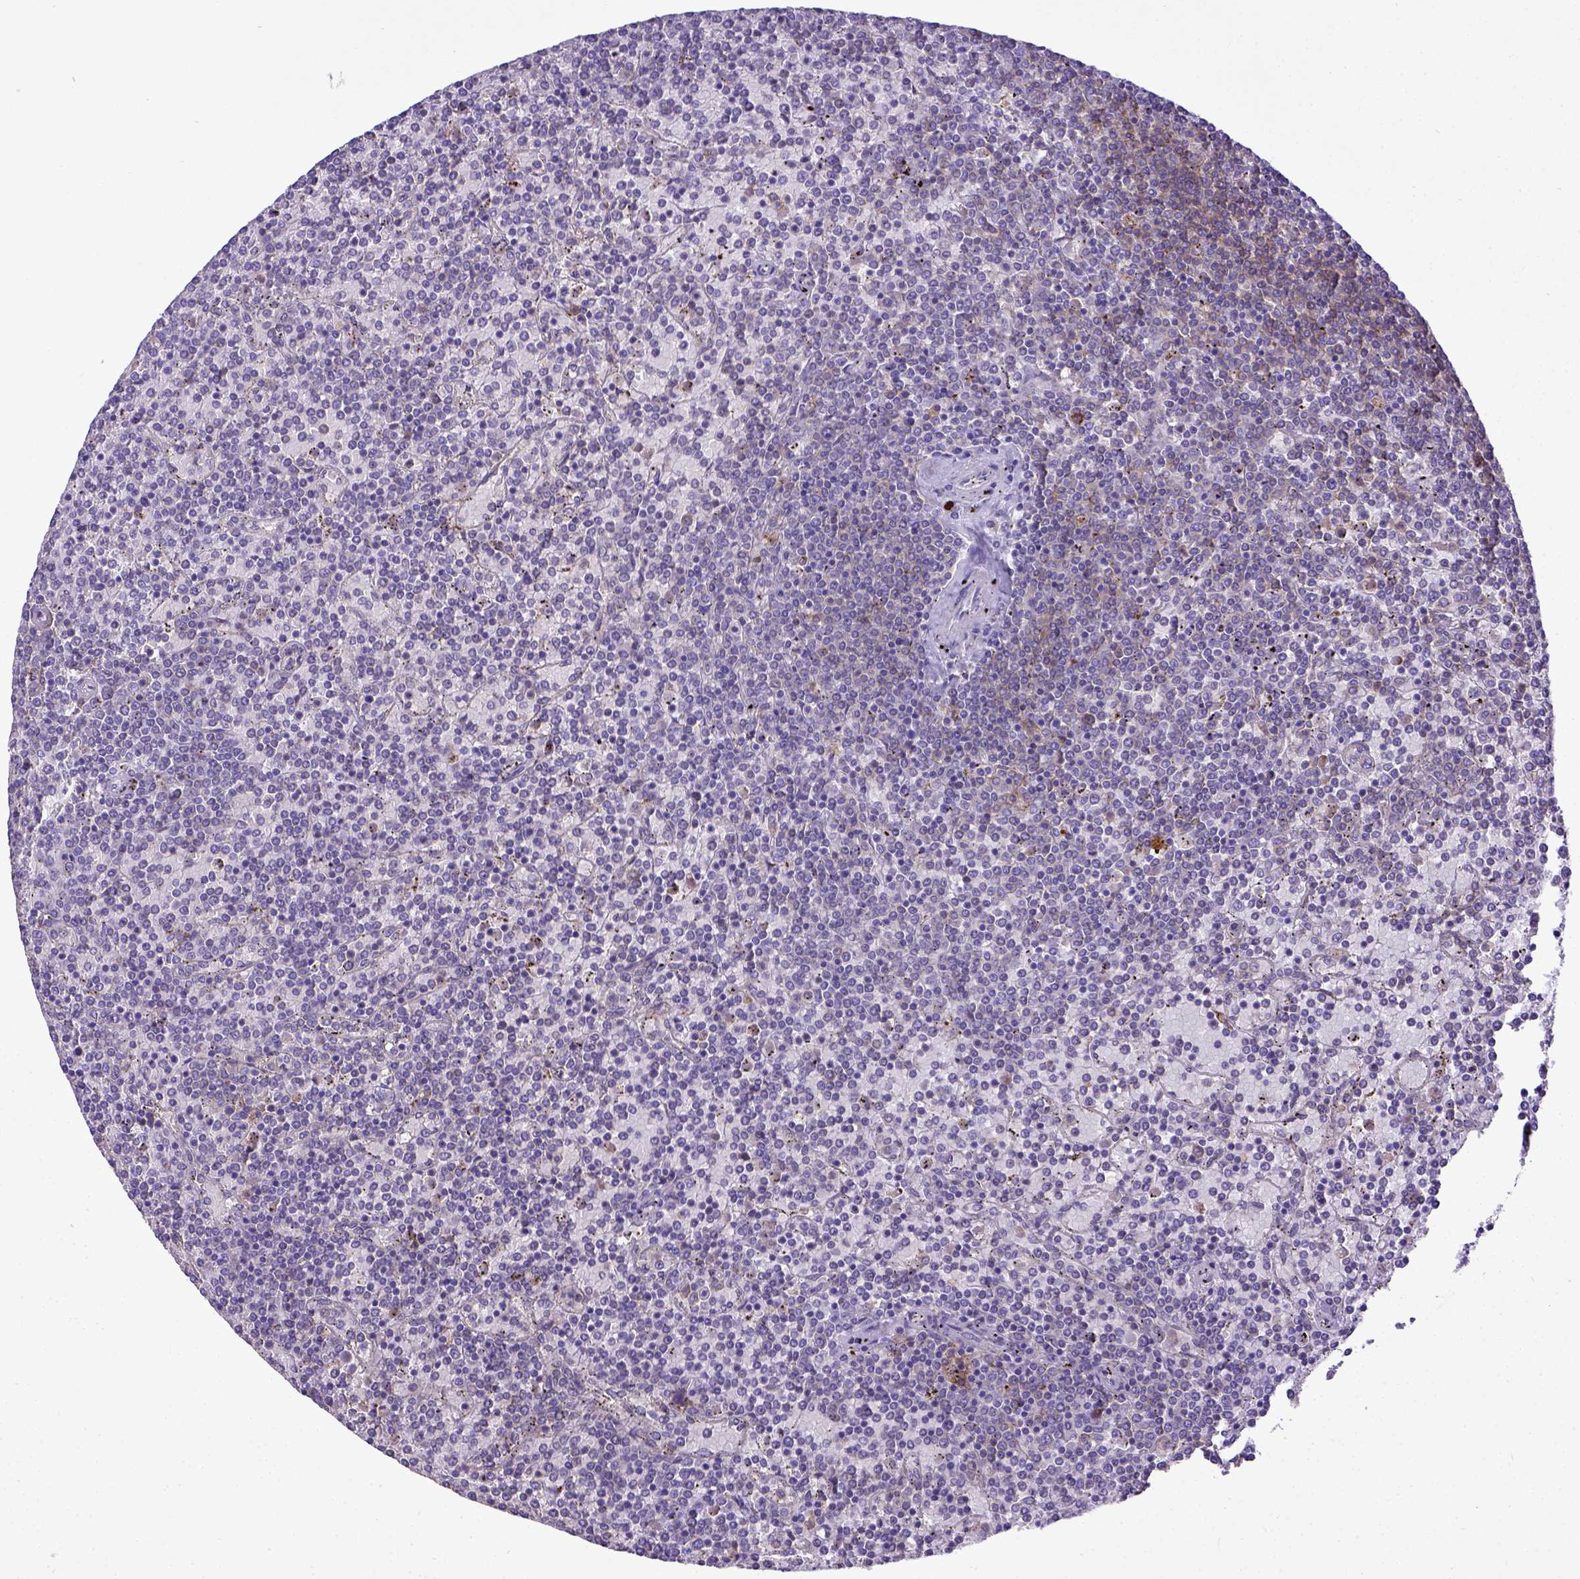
{"staining": {"intensity": "negative", "quantity": "none", "location": "none"}, "tissue": "lymphoma", "cell_type": "Tumor cells", "image_type": "cancer", "snomed": [{"axis": "morphology", "description": "Malignant lymphoma, non-Hodgkin's type, Low grade"}, {"axis": "topography", "description": "Spleen"}], "caption": "There is no significant positivity in tumor cells of lymphoma.", "gene": "CD40", "patient": {"sex": "female", "age": 77}}